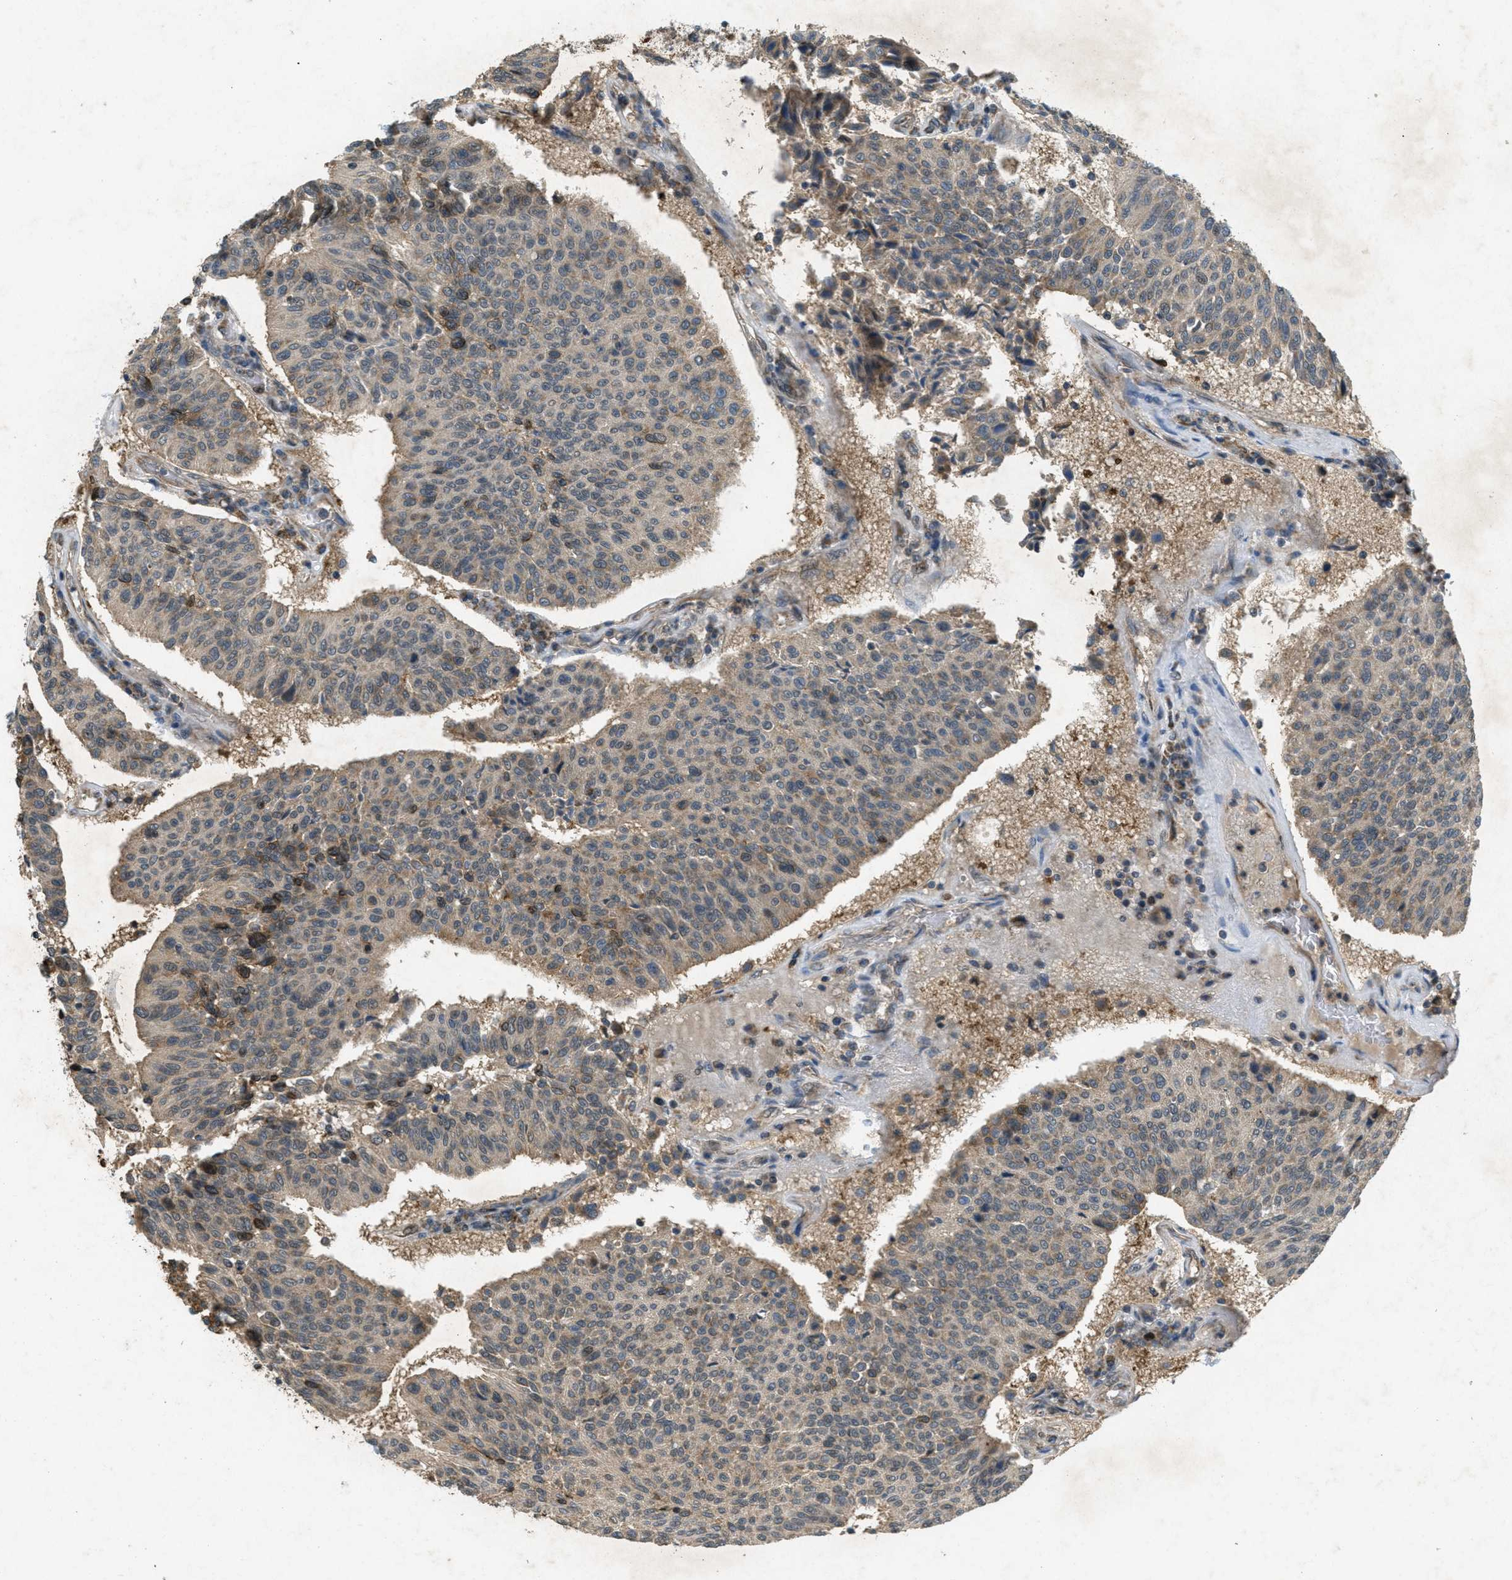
{"staining": {"intensity": "weak", "quantity": "25%-75%", "location": "cytoplasmic/membranous"}, "tissue": "urothelial cancer", "cell_type": "Tumor cells", "image_type": "cancer", "snomed": [{"axis": "morphology", "description": "Urothelial carcinoma, High grade"}, {"axis": "topography", "description": "Urinary bladder"}], "caption": "Urothelial carcinoma (high-grade) was stained to show a protein in brown. There is low levels of weak cytoplasmic/membranous staining in approximately 25%-75% of tumor cells.", "gene": "PPP1R15A", "patient": {"sex": "male", "age": 66}}